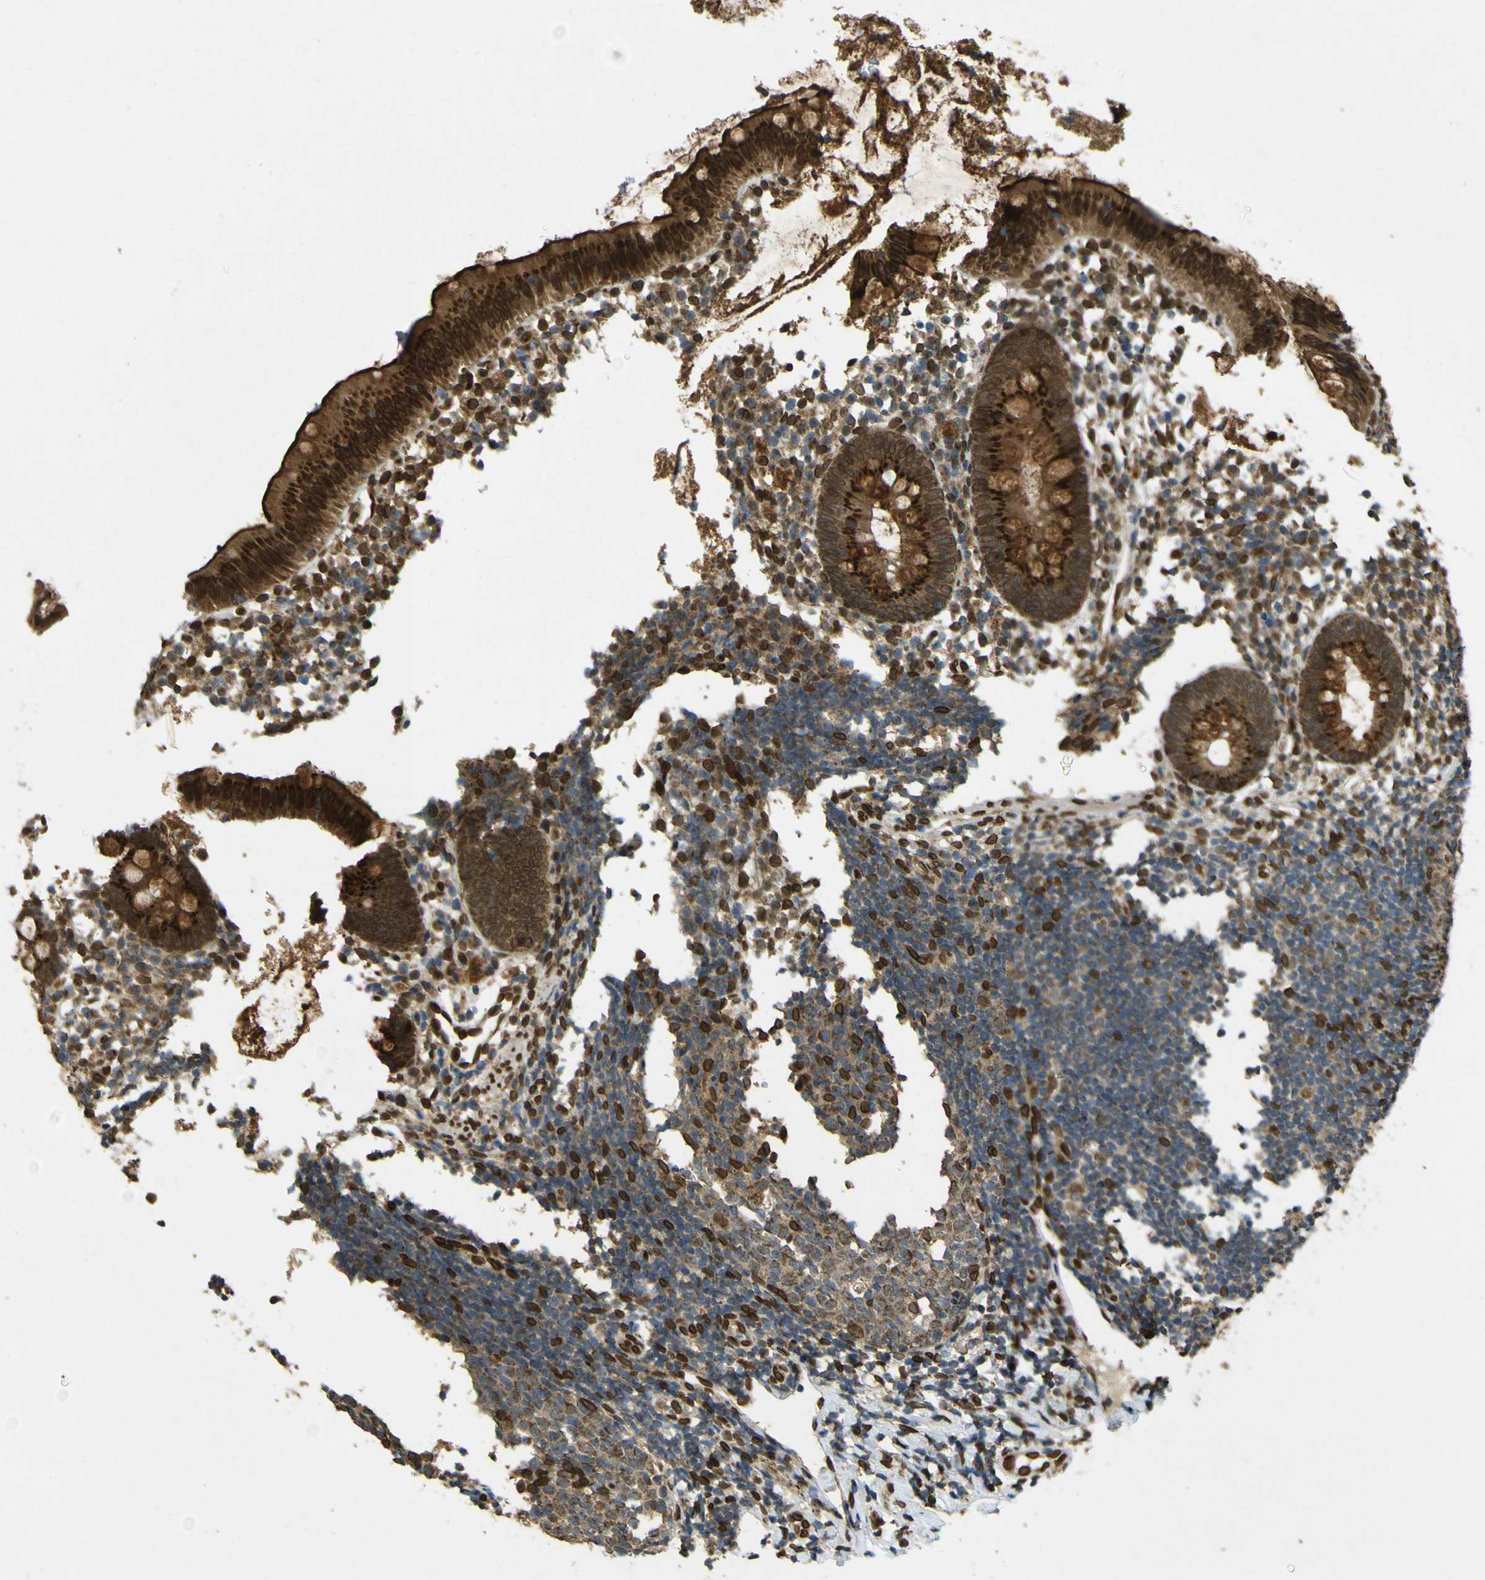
{"staining": {"intensity": "strong", "quantity": ">75%", "location": "cytoplasmic/membranous,nuclear"}, "tissue": "appendix", "cell_type": "Glandular cells", "image_type": "normal", "snomed": [{"axis": "morphology", "description": "Normal tissue, NOS"}, {"axis": "topography", "description": "Appendix"}], "caption": "The immunohistochemical stain labels strong cytoplasmic/membranous,nuclear expression in glandular cells of normal appendix. Using DAB (brown) and hematoxylin (blue) stains, captured at high magnification using brightfield microscopy.", "gene": "GALNT1", "patient": {"sex": "female", "age": 20}}